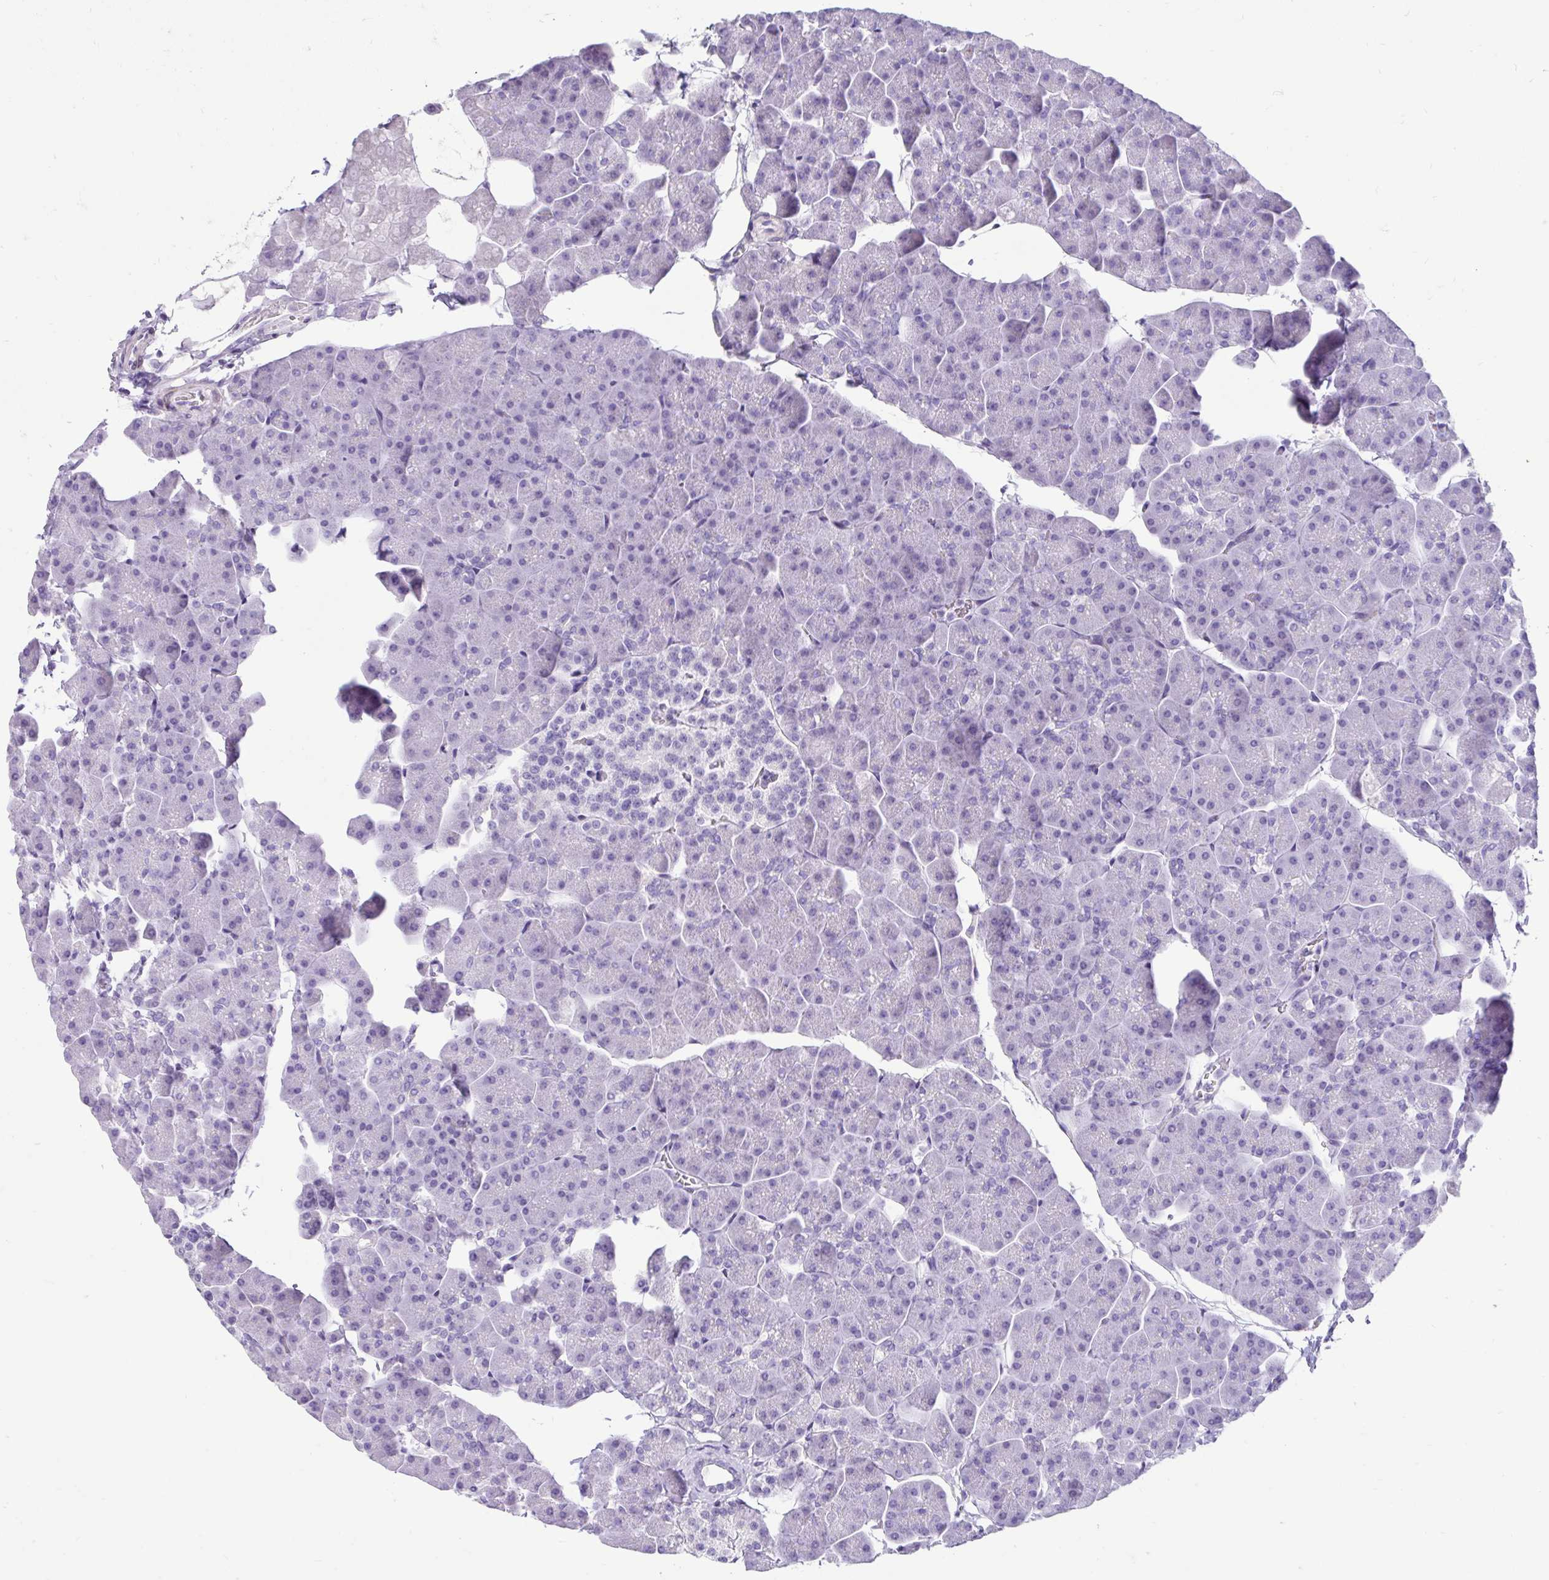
{"staining": {"intensity": "negative", "quantity": "none", "location": "none"}, "tissue": "pancreas", "cell_type": "Exocrine glandular cells", "image_type": "normal", "snomed": [{"axis": "morphology", "description": "Normal tissue, NOS"}, {"axis": "topography", "description": "Pancreas"}], "caption": "An immunohistochemistry micrograph of unremarkable pancreas is shown. There is no staining in exocrine glandular cells of pancreas.", "gene": "NHLH2", "patient": {"sex": "male", "age": 35}}